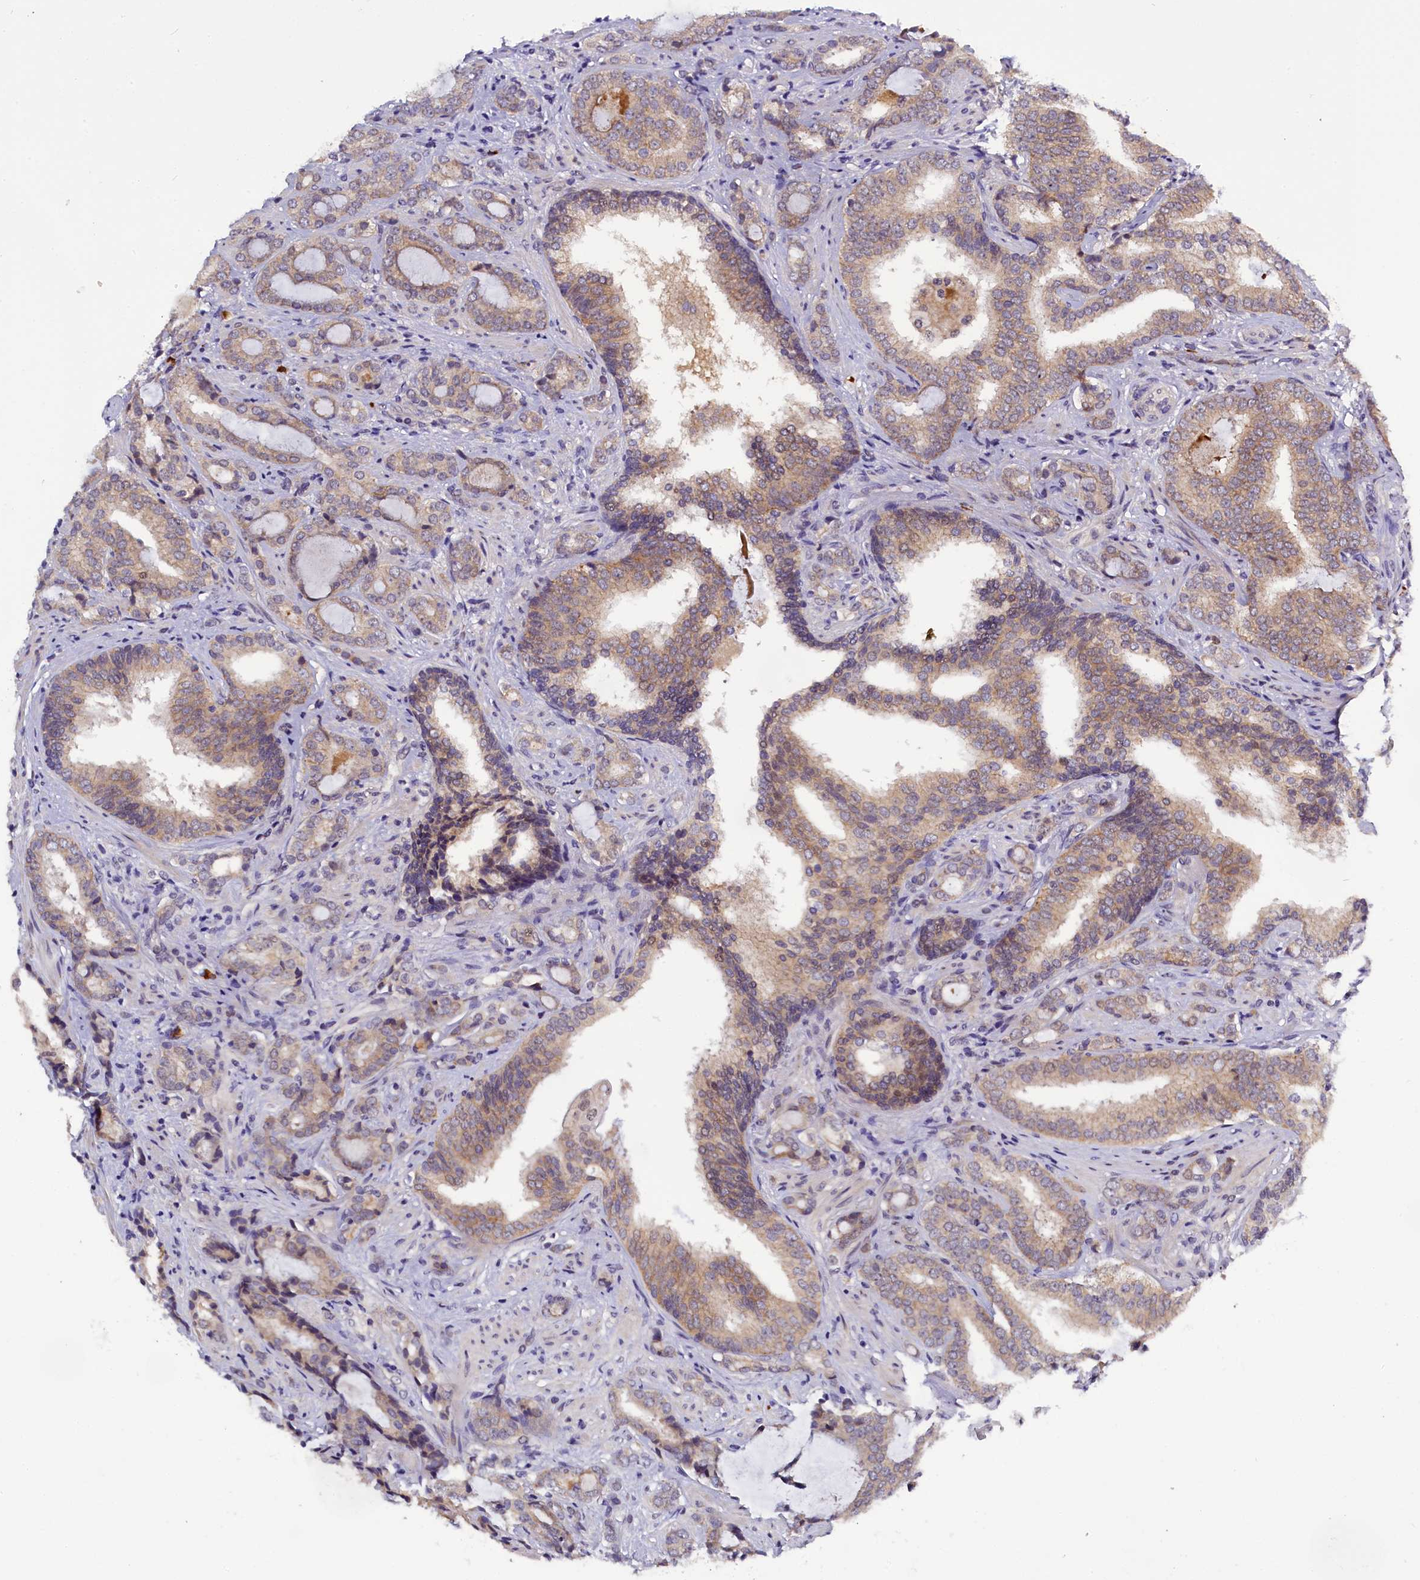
{"staining": {"intensity": "weak", "quantity": "25%-75%", "location": "cytoplasmic/membranous"}, "tissue": "prostate cancer", "cell_type": "Tumor cells", "image_type": "cancer", "snomed": [{"axis": "morphology", "description": "Adenocarcinoma, High grade"}, {"axis": "topography", "description": "Prostate"}], "caption": "Protein staining of prostate cancer (high-grade adenocarcinoma) tissue reveals weak cytoplasmic/membranous staining in about 25%-75% of tumor cells. (Brightfield microscopy of DAB IHC at high magnification).", "gene": "ENKD1", "patient": {"sex": "male", "age": 63}}